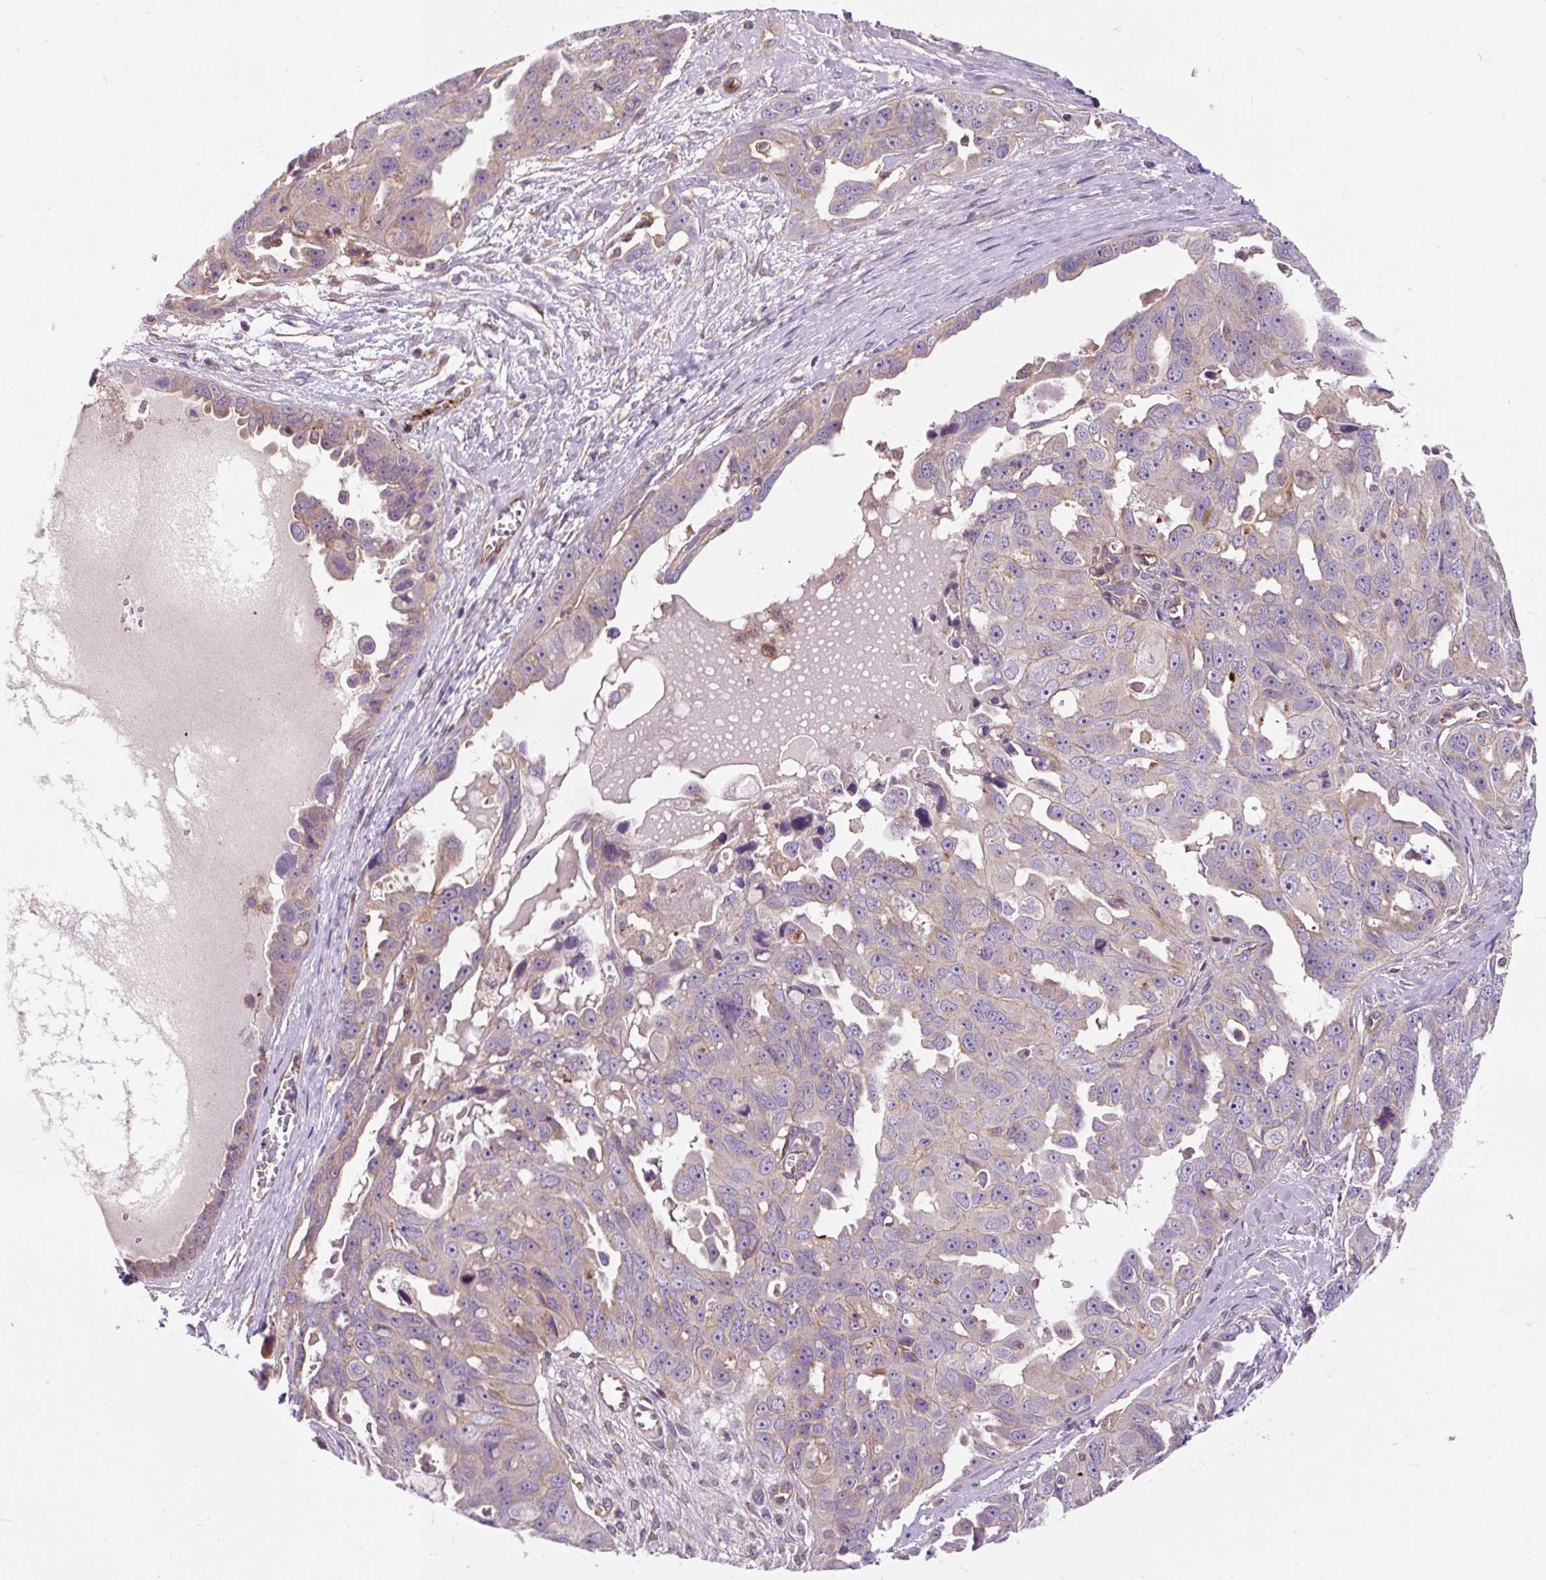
{"staining": {"intensity": "weak", "quantity": "<25%", "location": "cytoplasmic/membranous"}, "tissue": "ovarian cancer", "cell_type": "Tumor cells", "image_type": "cancer", "snomed": [{"axis": "morphology", "description": "Carcinoma, endometroid"}, {"axis": "topography", "description": "Ovary"}], "caption": "Ovarian endometroid carcinoma stained for a protein using immunohistochemistry (IHC) reveals no positivity tumor cells.", "gene": "PCDHGB3", "patient": {"sex": "female", "age": 70}}